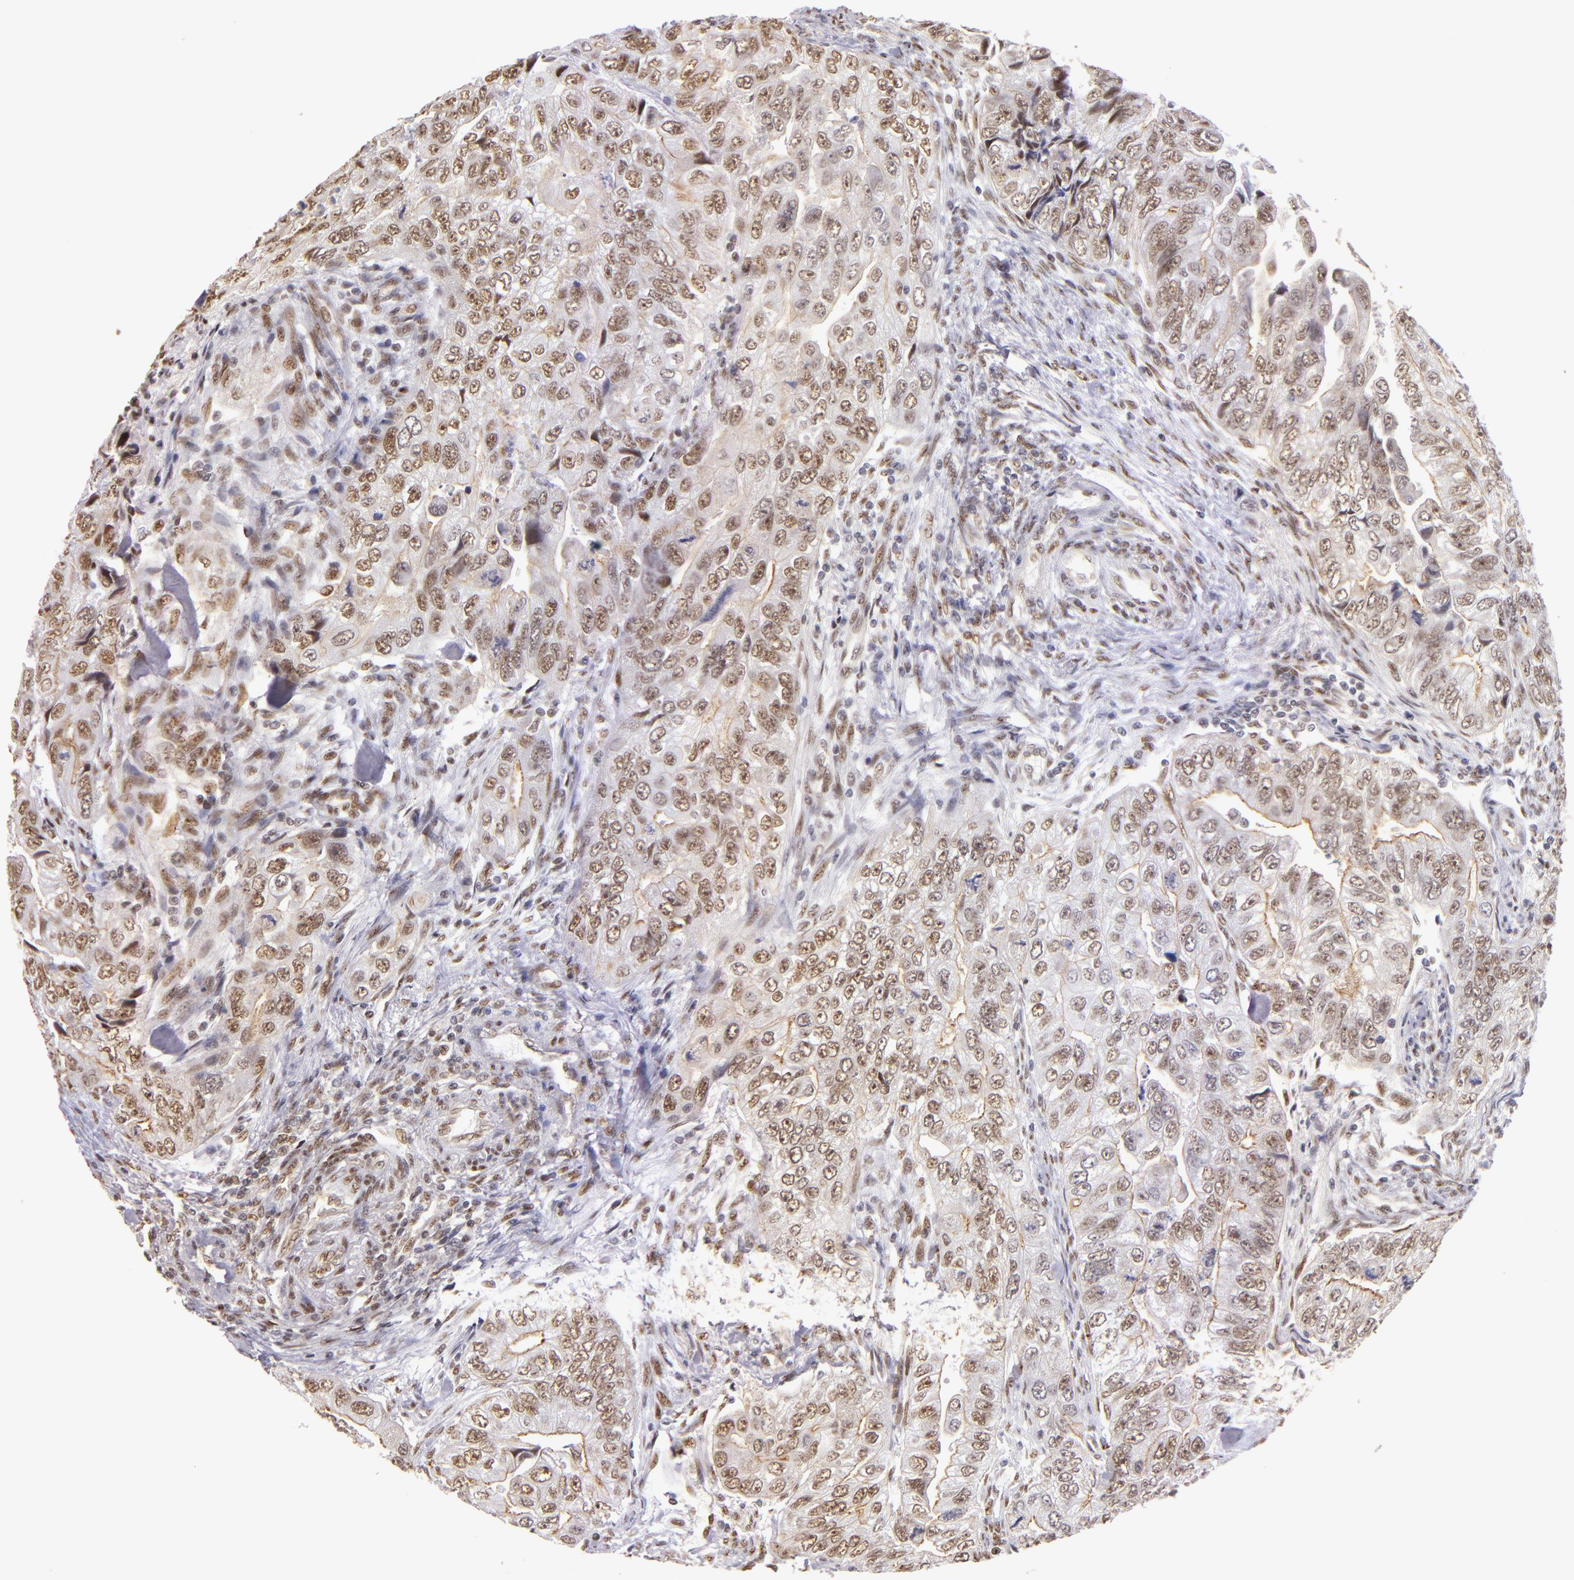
{"staining": {"intensity": "weak", "quantity": ">75%", "location": "nuclear"}, "tissue": "colorectal cancer", "cell_type": "Tumor cells", "image_type": "cancer", "snomed": [{"axis": "morphology", "description": "Adenocarcinoma, NOS"}, {"axis": "topography", "description": "Colon"}], "caption": "This is an image of IHC staining of adenocarcinoma (colorectal), which shows weak expression in the nuclear of tumor cells.", "gene": "NCOR2", "patient": {"sex": "female", "age": 11}}